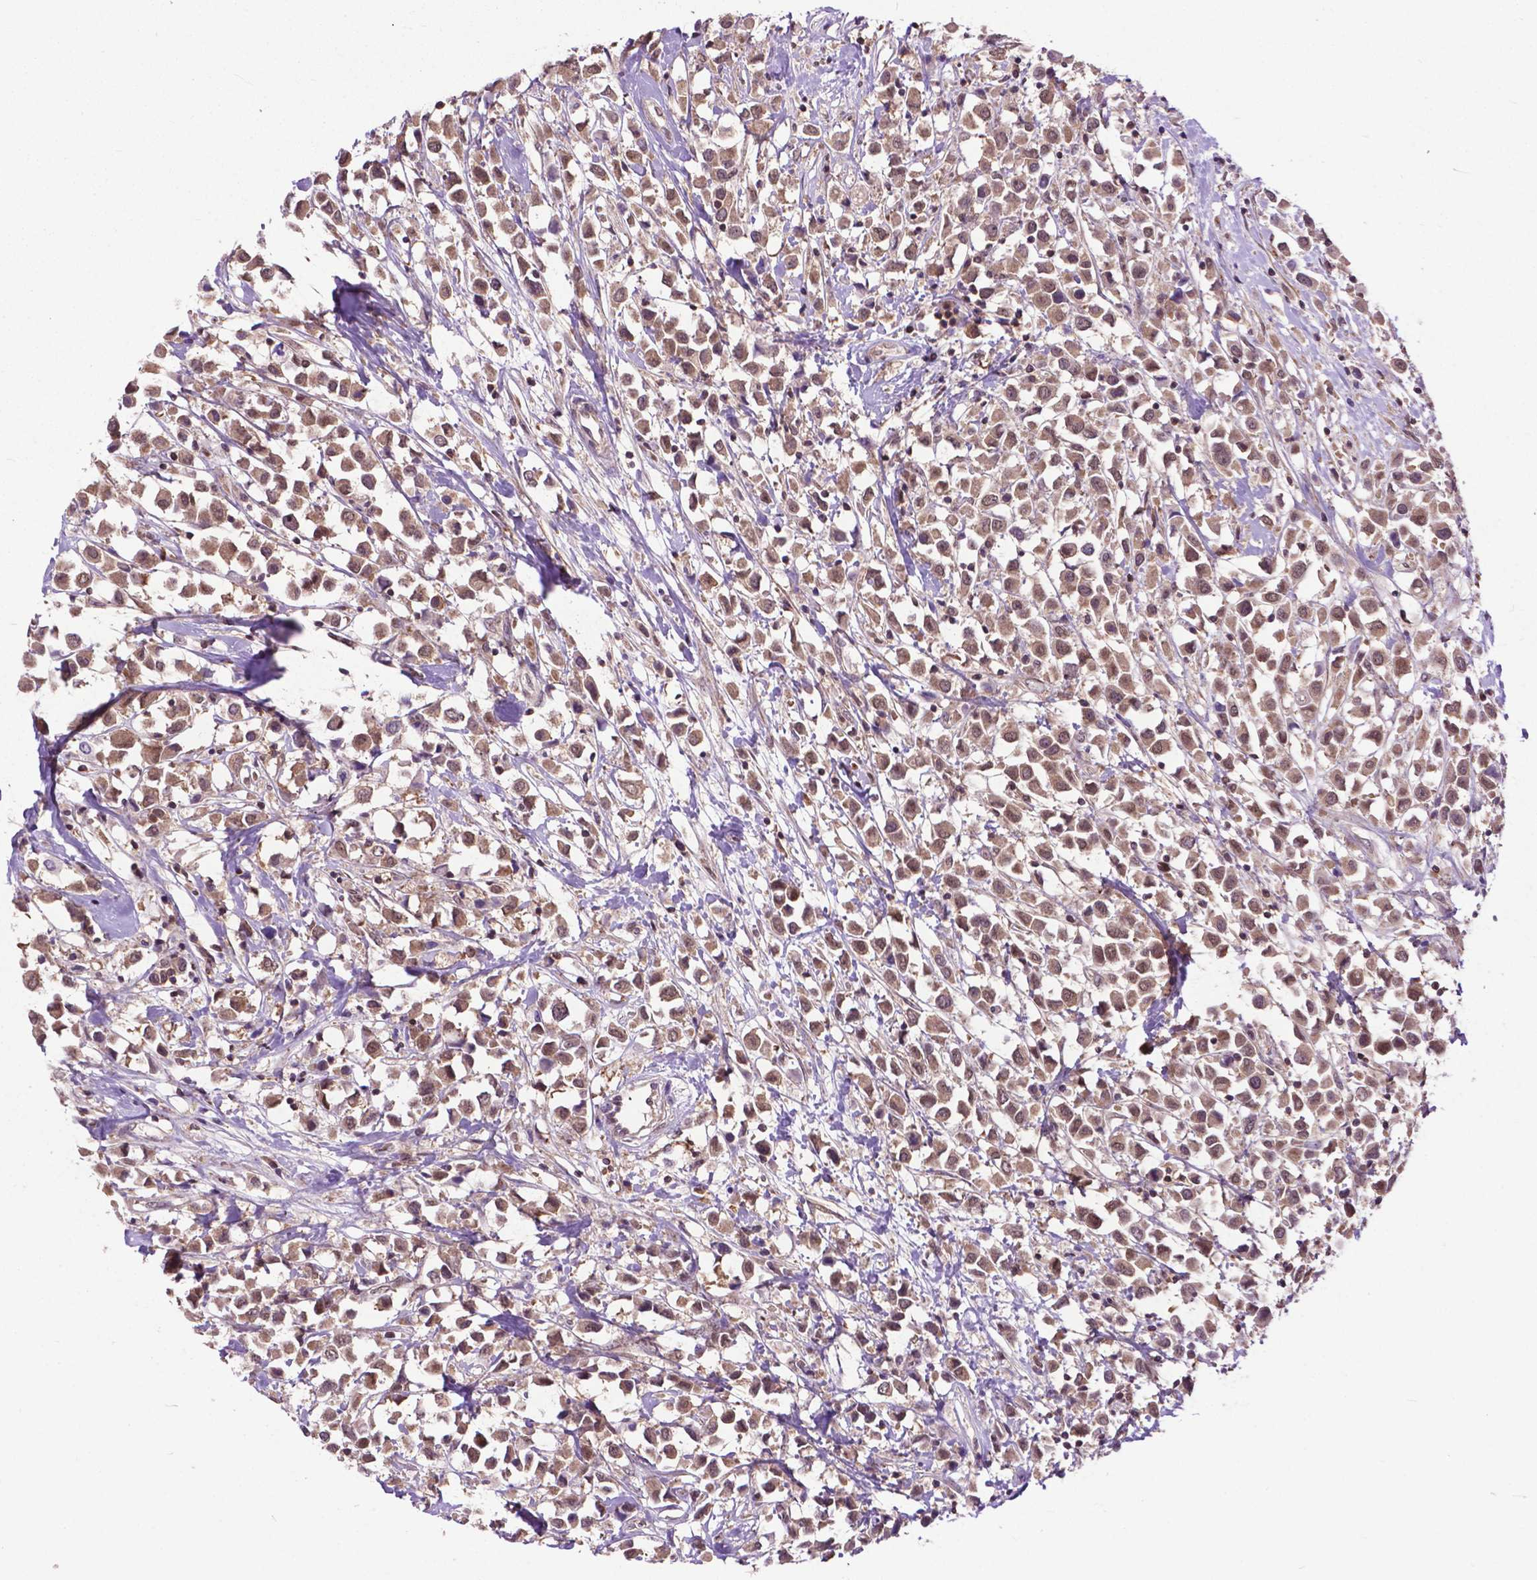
{"staining": {"intensity": "moderate", "quantity": ">75%", "location": "cytoplasmic/membranous,nuclear"}, "tissue": "breast cancer", "cell_type": "Tumor cells", "image_type": "cancer", "snomed": [{"axis": "morphology", "description": "Duct carcinoma"}, {"axis": "topography", "description": "Breast"}], "caption": "Tumor cells exhibit medium levels of moderate cytoplasmic/membranous and nuclear positivity in about >75% of cells in human breast cancer (intraductal carcinoma).", "gene": "OTUB1", "patient": {"sex": "female", "age": 61}}